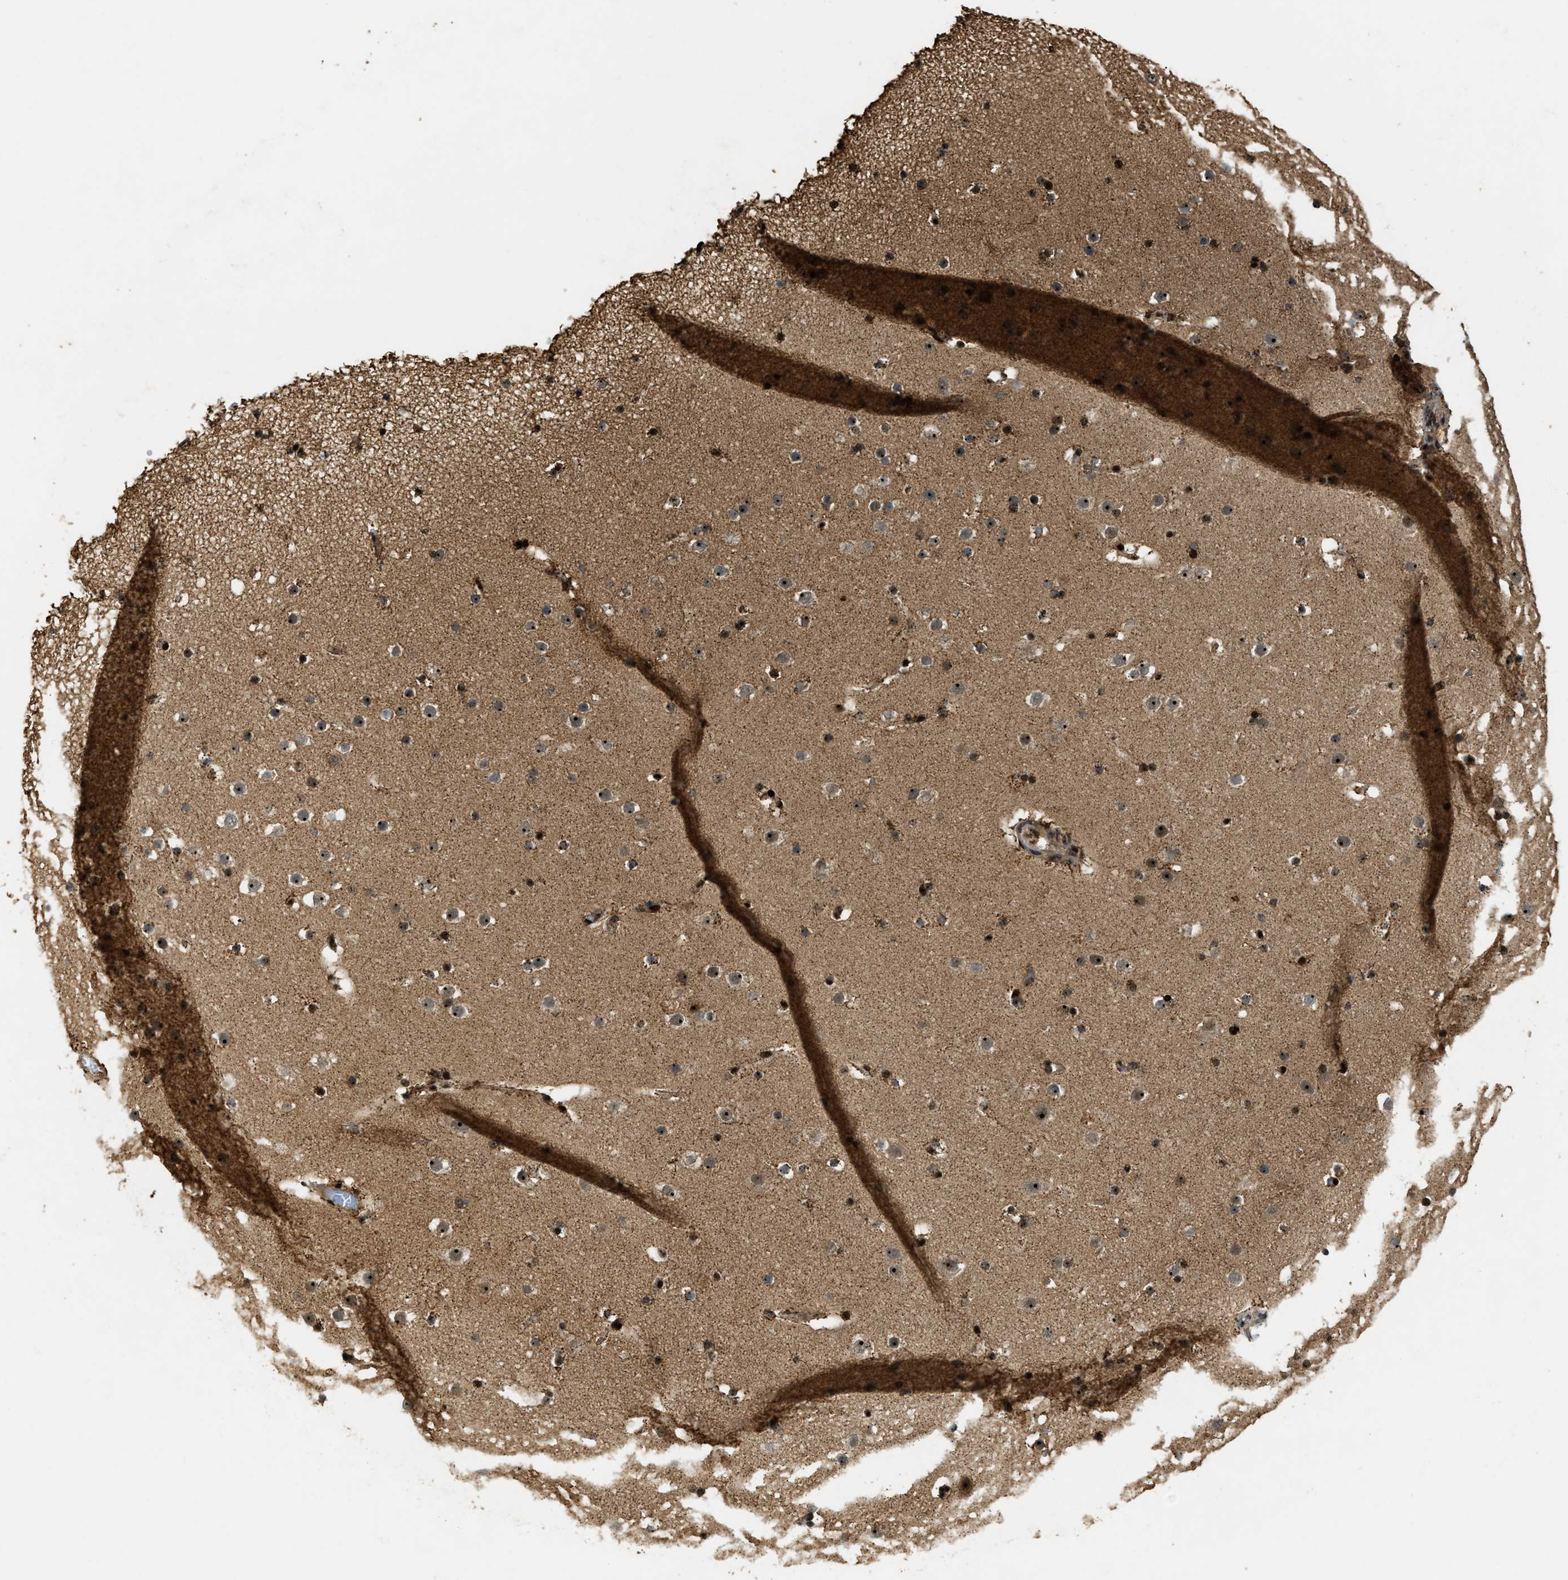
{"staining": {"intensity": "moderate", "quantity": ">75%", "location": "cytoplasmic/membranous"}, "tissue": "cerebral cortex", "cell_type": "Endothelial cells", "image_type": "normal", "snomed": [{"axis": "morphology", "description": "Normal tissue, NOS"}, {"axis": "topography", "description": "Cerebral cortex"}], "caption": "IHC image of unremarkable cerebral cortex: cerebral cortex stained using immunohistochemistry (IHC) shows medium levels of moderate protein expression localized specifically in the cytoplasmic/membranous of endothelial cells, appearing as a cytoplasmic/membranous brown color.", "gene": "ZNF687", "patient": {"sex": "male", "age": 57}}